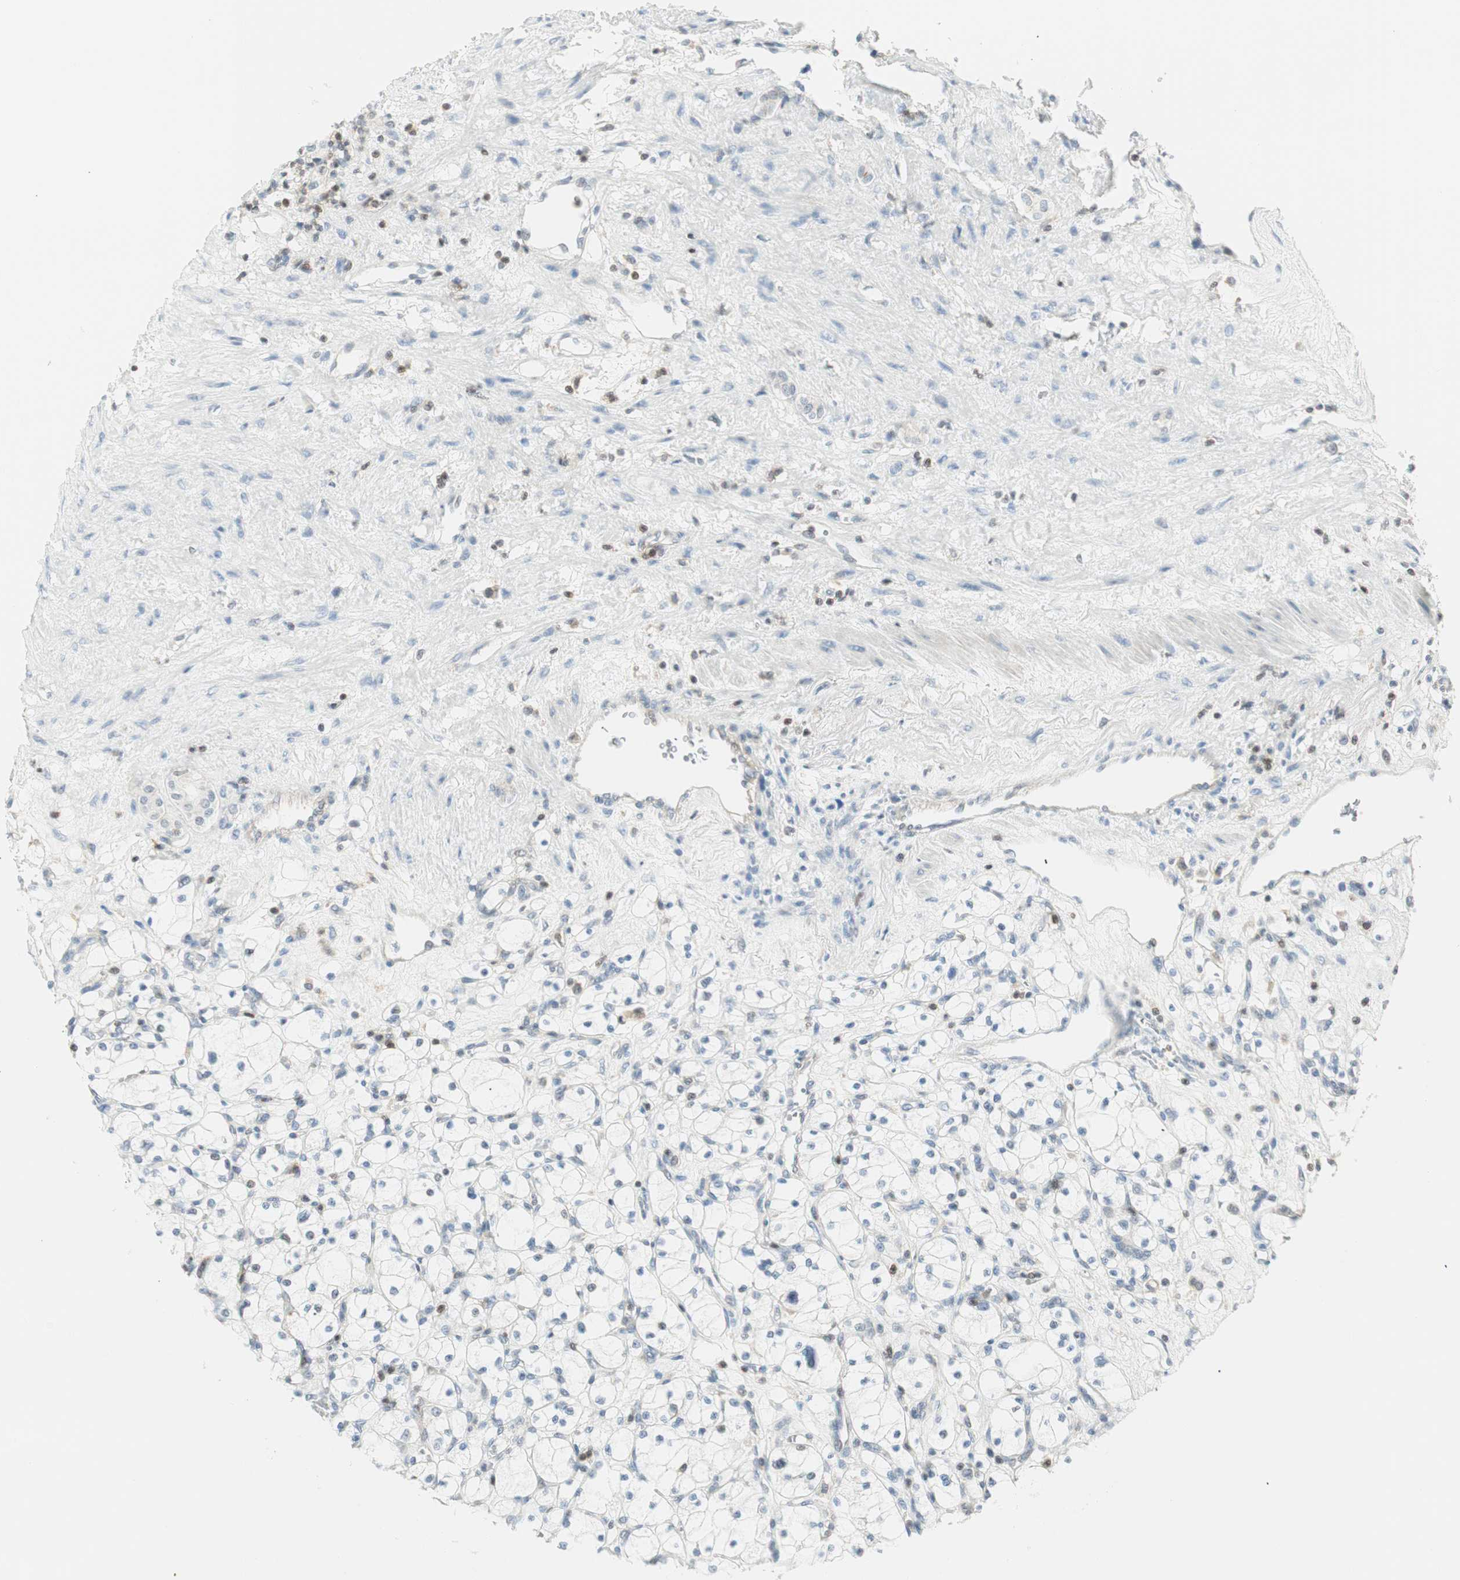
{"staining": {"intensity": "moderate", "quantity": "<25%", "location": "cytoplasmic/membranous,nuclear"}, "tissue": "renal cancer", "cell_type": "Tumor cells", "image_type": "cancer", "snomed": [{"axis": "morphology", "description": "Adenocarcinoma, NOS"}, {"axis": "topography", "description": "Kidney"}], "caption": "Moderate cytoplasmic/membranous and nuclear expression for a protein is present in about <25% of tumor cells of adenocarcinoma (renal) using immunohistochemistry.", "gene": "PPP1CA", "patient": {"sex": "female", "age": 83}}